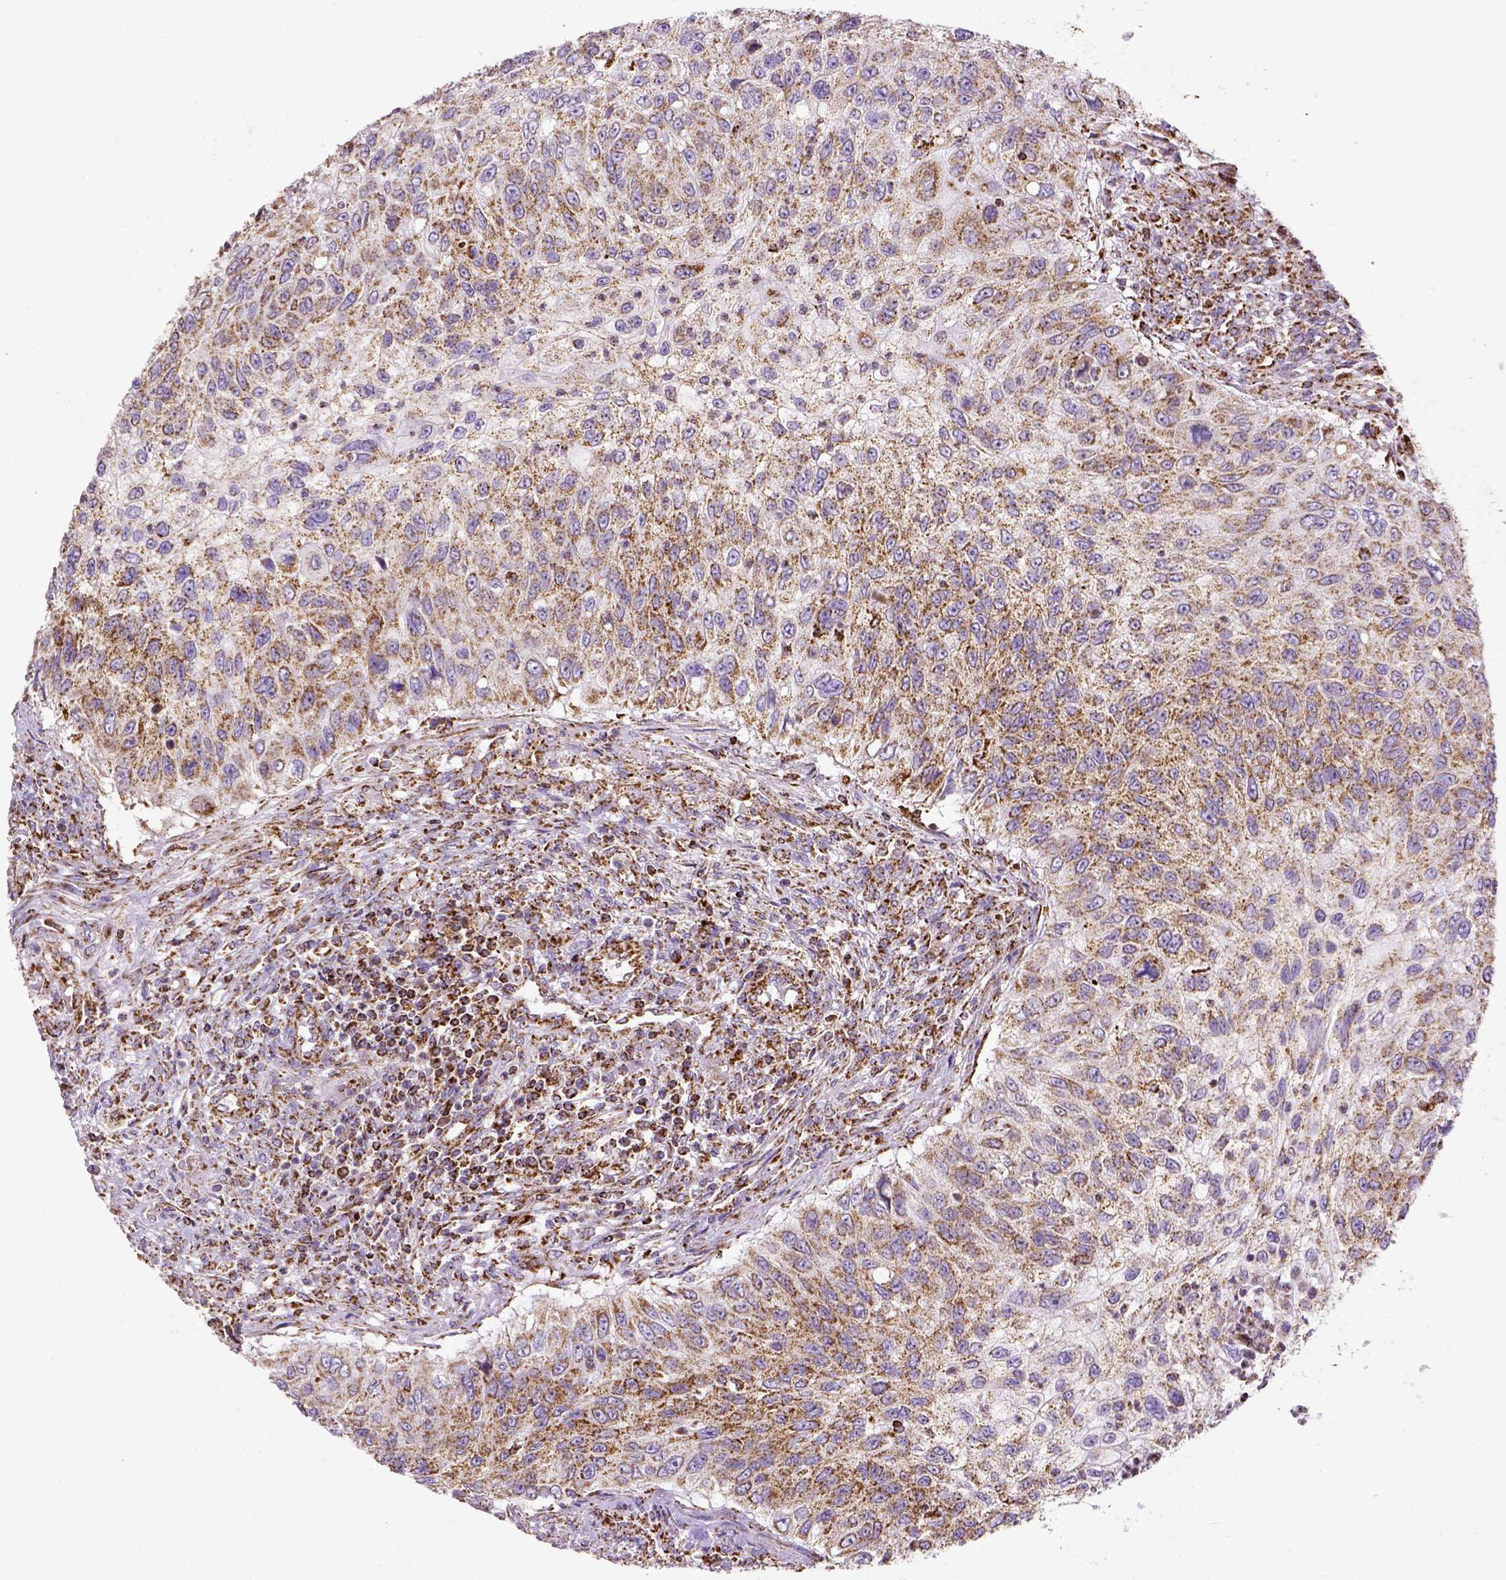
{"staining": {"intensity": "moderate", "quantity": ">75%", "location": "cytoplasmic/membranous"}, "tissue": "urothelial cancer", "cell_type": "Tumor cells", "image_type": "cancer", "snomed": [{"axis": "morphology", "description": "Urothelial carcinoma, High grade"}, {"axis": "topography", "description": "Urinary bladder"}], "caption": "Urothelial cancer stained for a protein (brown) demonstrates moderate cytoplasmic/membranous positive positivity in about >75% of tumor cells.", "gene": "MT-CO1", "patient": {"sex": "female", "age": 60}}